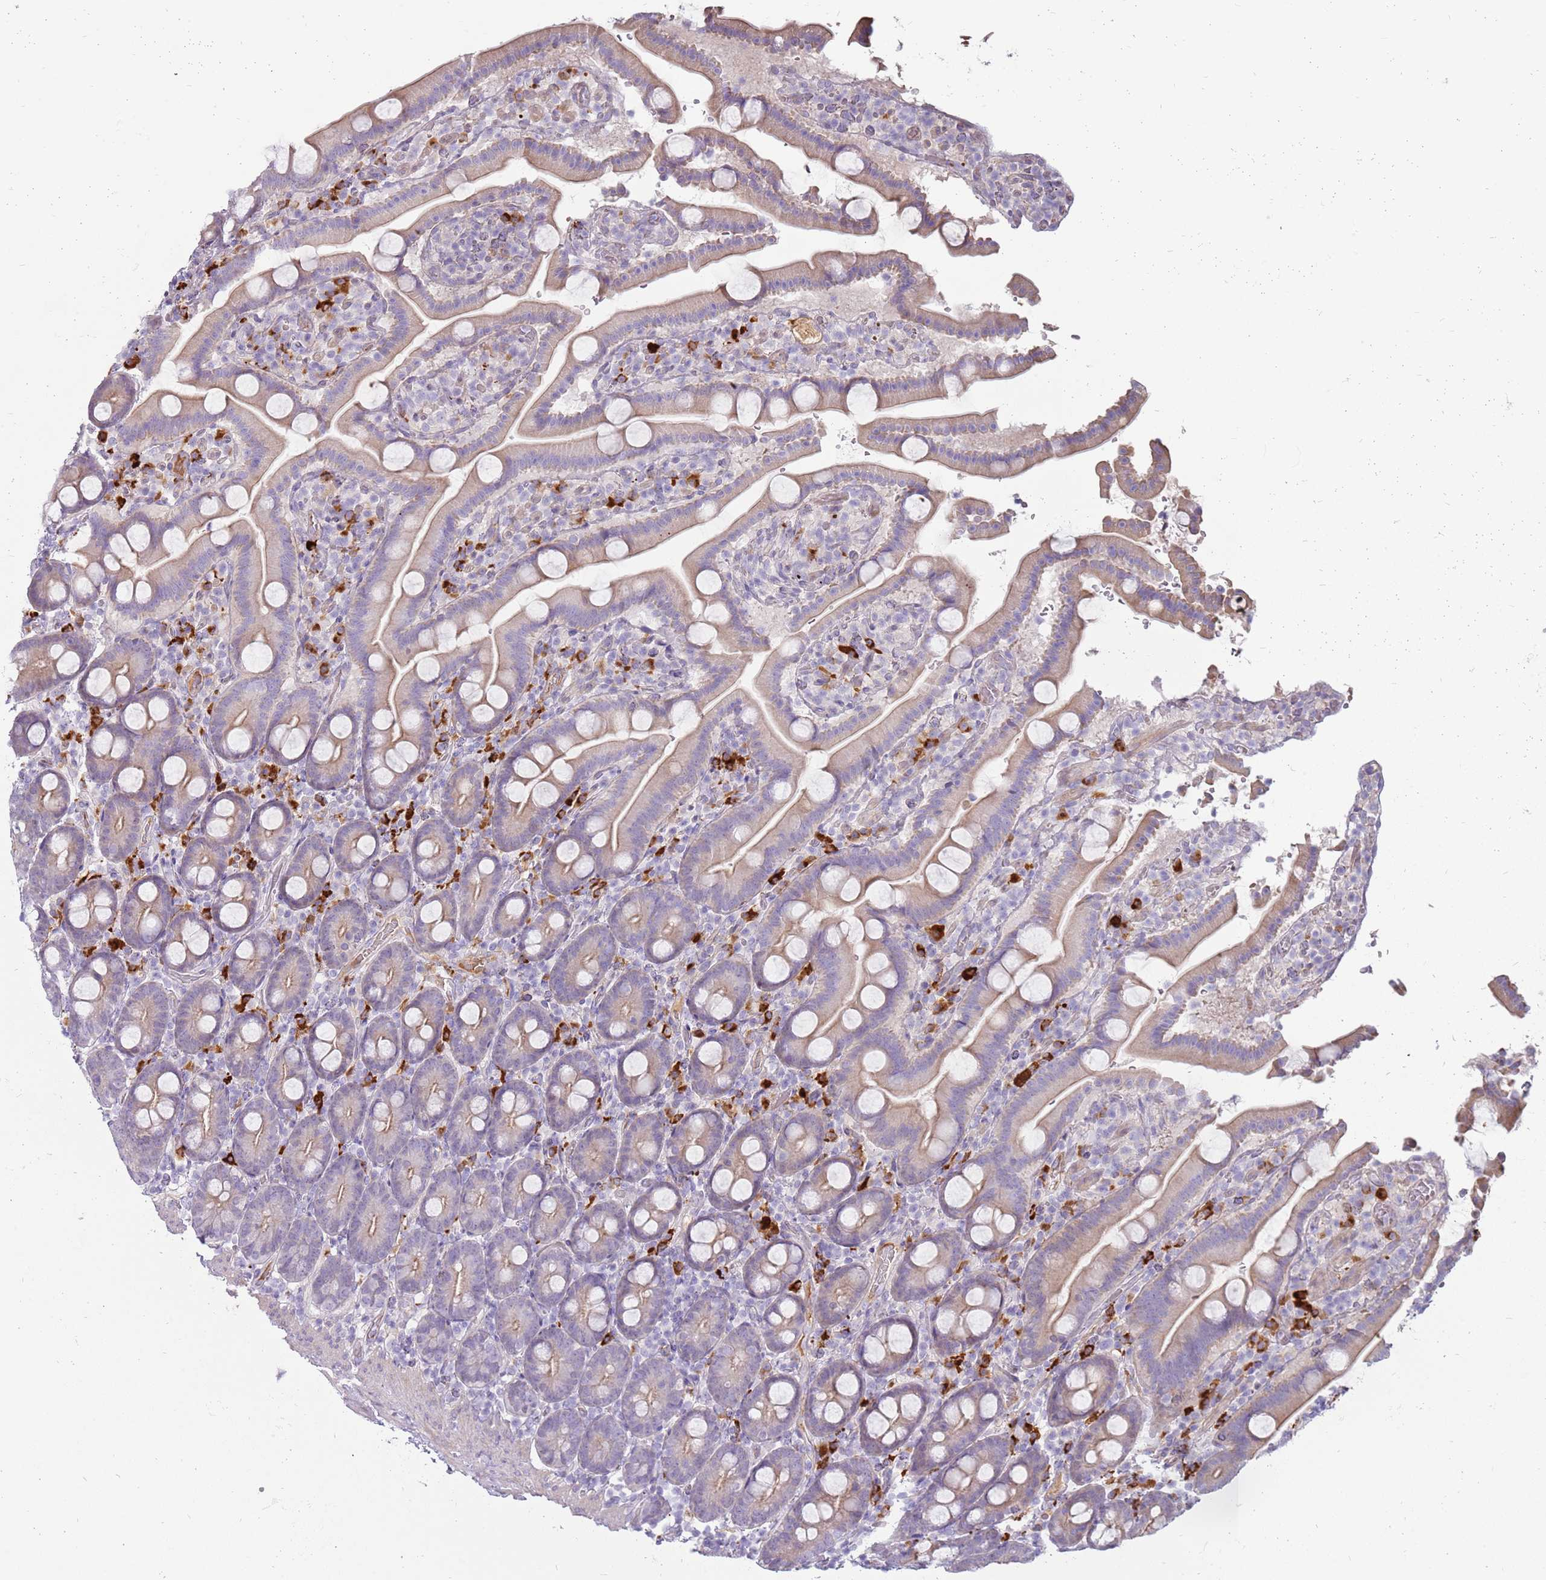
{"staining": {"intensity": "weak", "quantity": "25%-75%", "location": "cytoplasmic/membranous"}, "tissue": "duodenum", "cell_type": "Glandular cells", "image_type": "normal", "snomed": [{"axis": "morphology", "description": "Normal tissue, NOS"}, {"axis": "topography", "description": "Duodenum"}], "caption": "The micrograph demonstrates immunohistochemical staining of benign duodenum. There is weak cytoplasmic/membranous expression is seen in about 25%-75% of glandular cells.", "gene": "MCUB", "patient": {"sex": "male", "age": 55}}